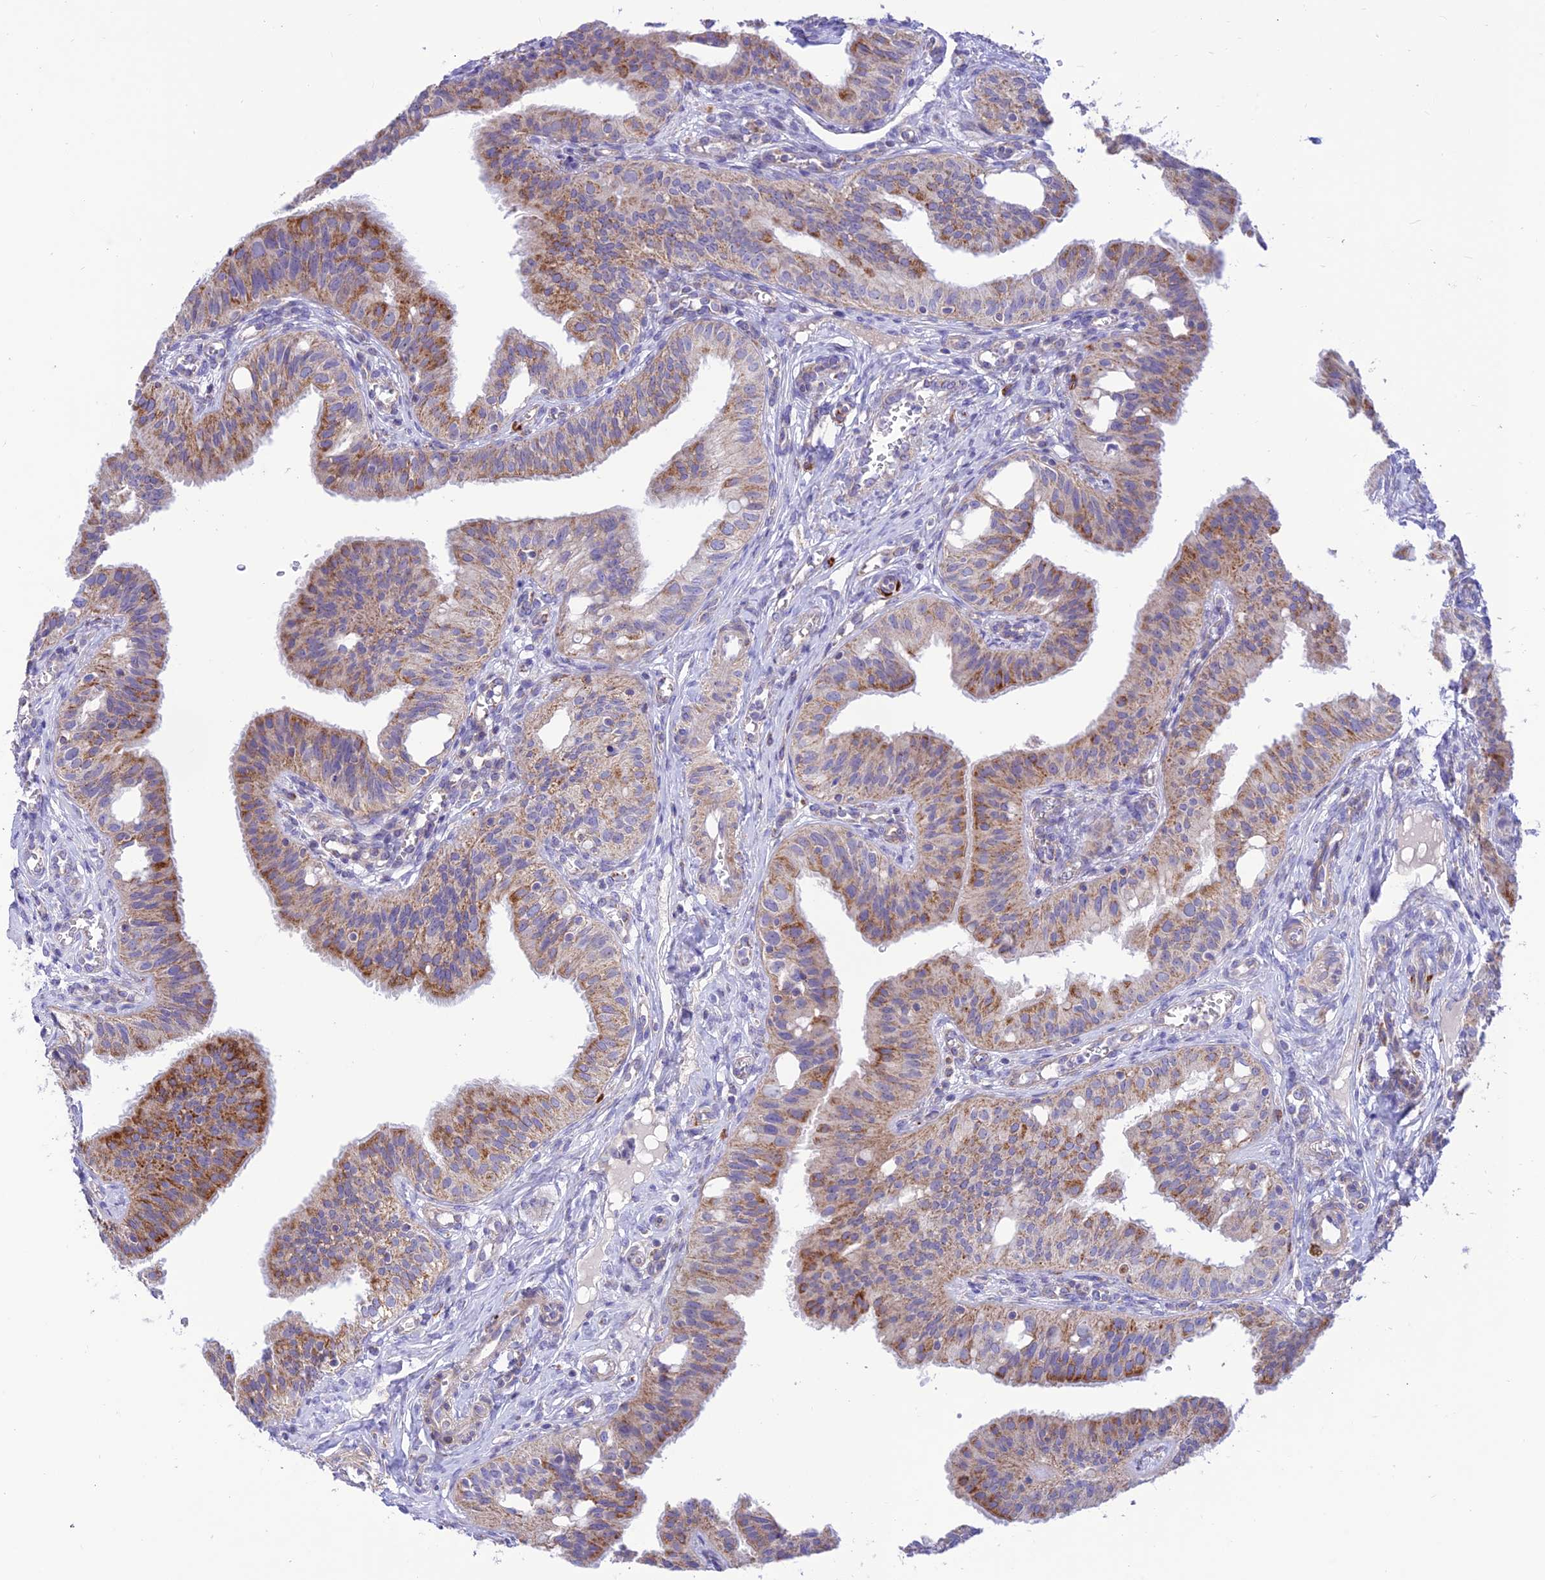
{"staining": {"intensity": "moderate", "quantity": "25%-75%", "location": "cytoplasmic/membranous"}, "tissue": "fallopian tube", "cell_type": "Glandular cells", "image_type": "normal", "snomed": [{"axis": "morphology", "description": "Normal tissue, NOS"}, {"axis": "topography", "description": "Fallopian tube"}, {"axis": "topography", "description": "Ovary"}], "caption": "Immunohistochemistry staining of normal fallopian tube, which displays medium levels of moderate cytoplasmic/membranous positivity in approximately 25%-75% of glandular cells indicating moderate cytoplasmic/membranous protein positivity. The staining was performed using DAB (brown) for protein detection and nuclei were counterstained in hematoxylin (blue).", "gene": "FAM186B", "patient": {"sex": "female", "age": 42}}